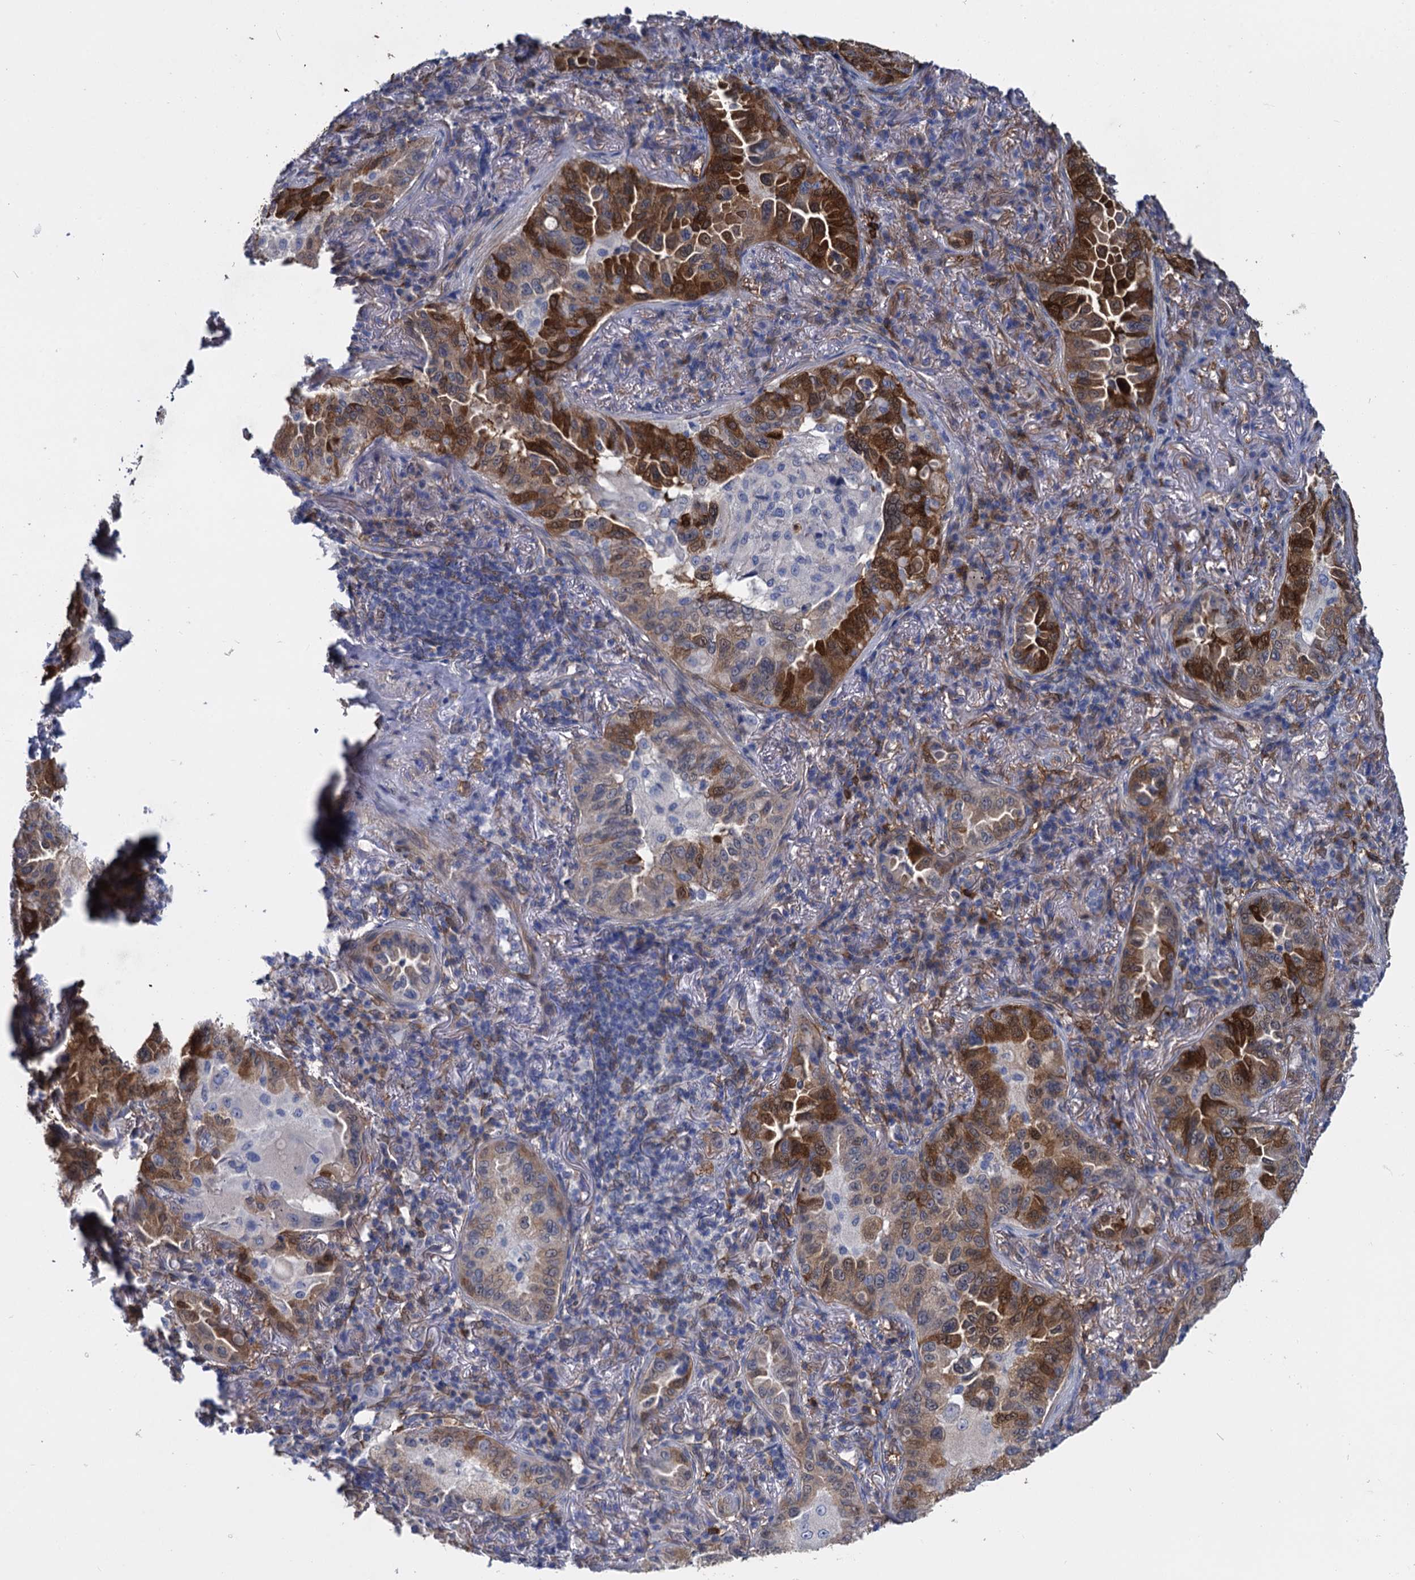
{"staining": {"intensity": "moderate", "quantity": ">75%", "location": "cytoplasmic/membranous"}, "tissue": "lung cancer", "cell_type": "Tumor cells", "image_type": "cancer", "snomed": [{"axis": "morphology", "description": "Adenocarcinoma, NOS"}, {"axis": "topography", "description": "Lung"}], "caption": "Moderate cytoplasmic/membranous positivity is present in approximately >75% of tumor cells in lung cancer.", "gene": "GSTM3", "patient": {"sex": "female", "age": 69}}